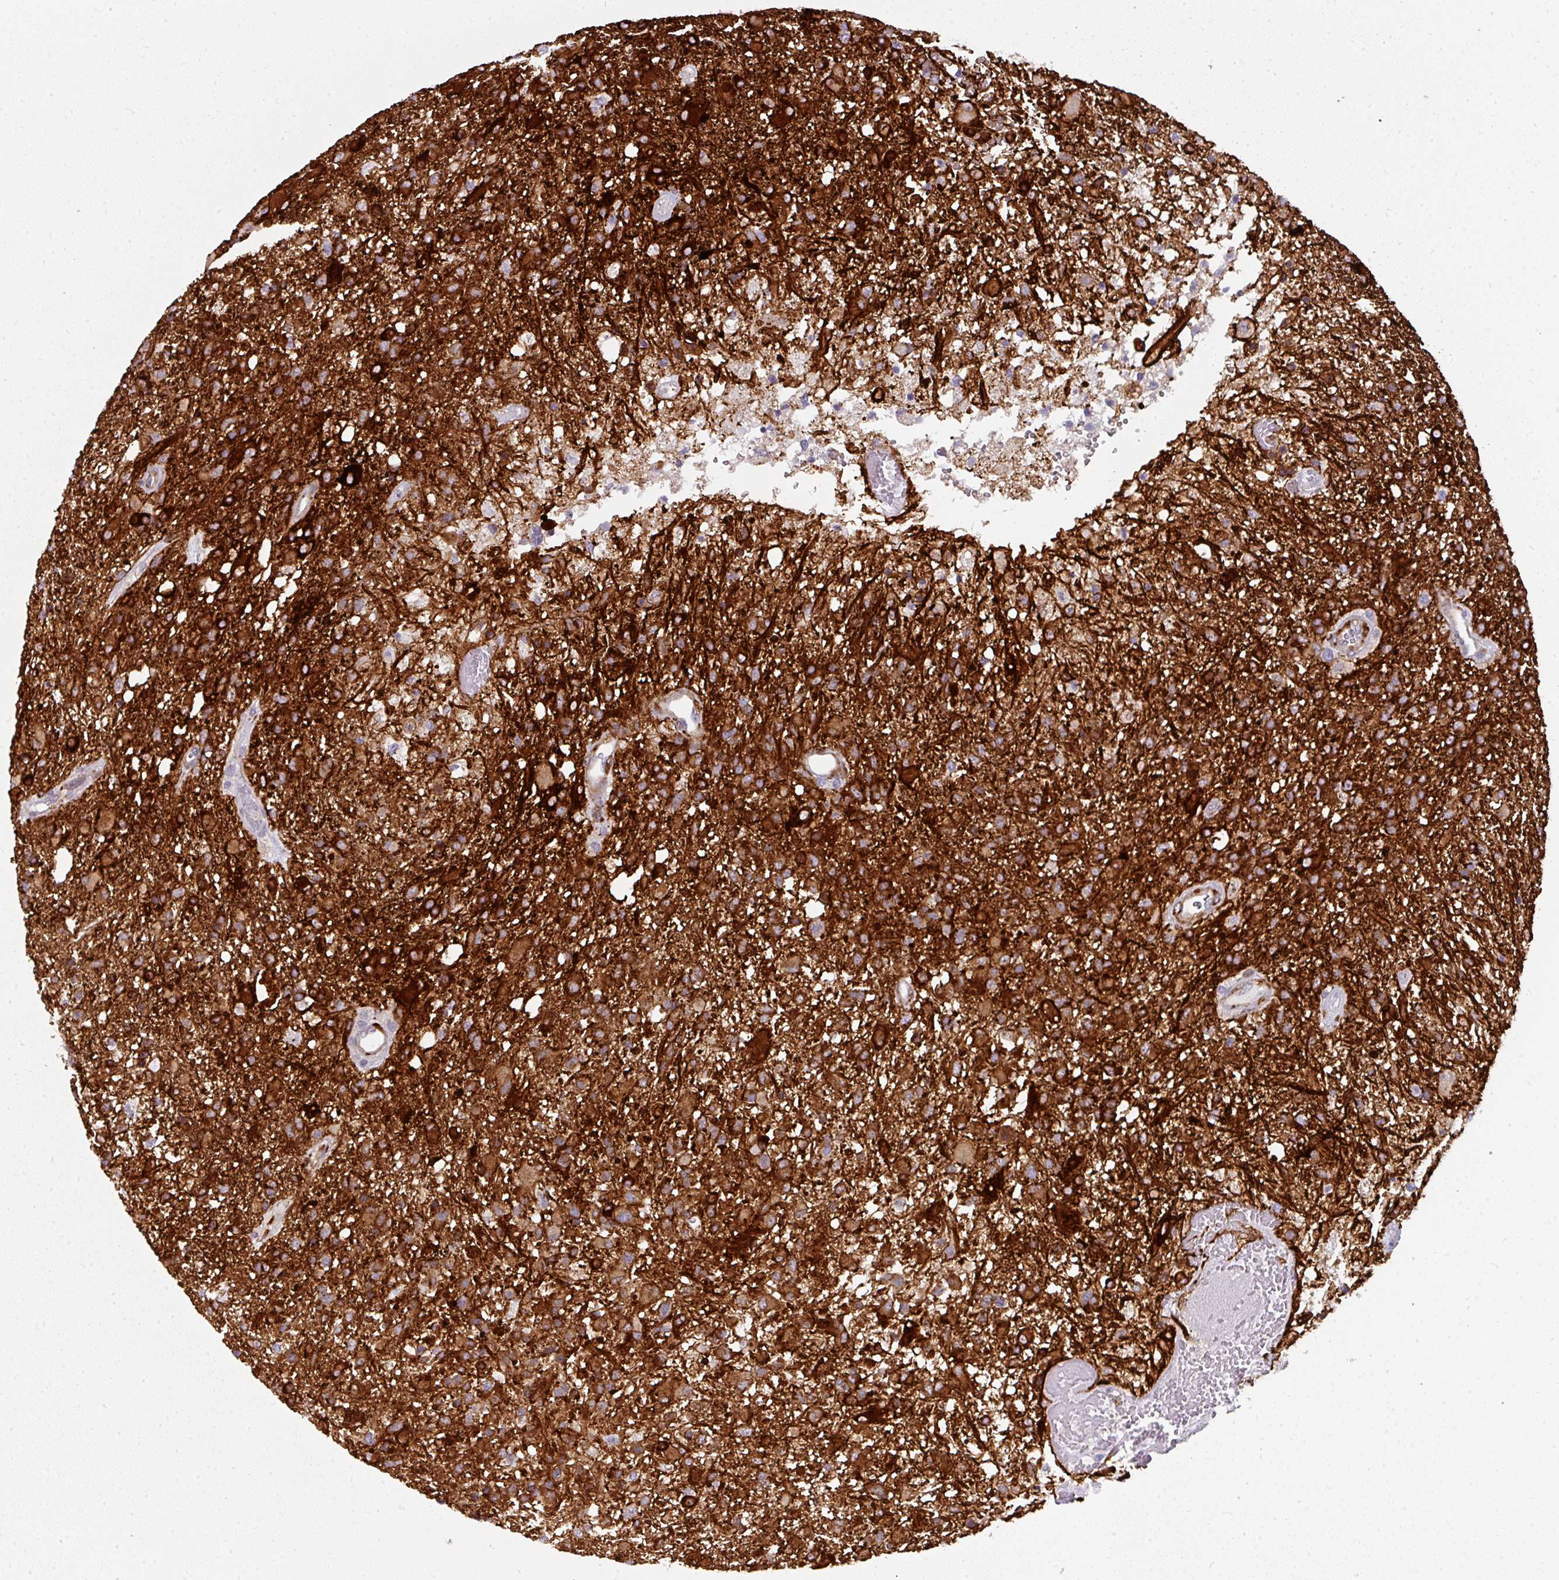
{"staining": {"intensity": "strong", "quantity": "<25%", "location": "cytoplasmic/membranous"}, "tissue": "glioma", "cell_type": "Tumor cells", "image_type": "cancer", "snomed": [{"axis": "morphology", "description": "Glioma, malignant, High grade"}, {"axis": "topography", "description": "Brain"}], "caption": "Glioma was stained to show a protein in brown. There is medium levels of strong cytoplasmic/membranous positivity in about <25% of tumor cells.", "gene": "BEND5", "patient": {"sex": "female", "age": 74}}